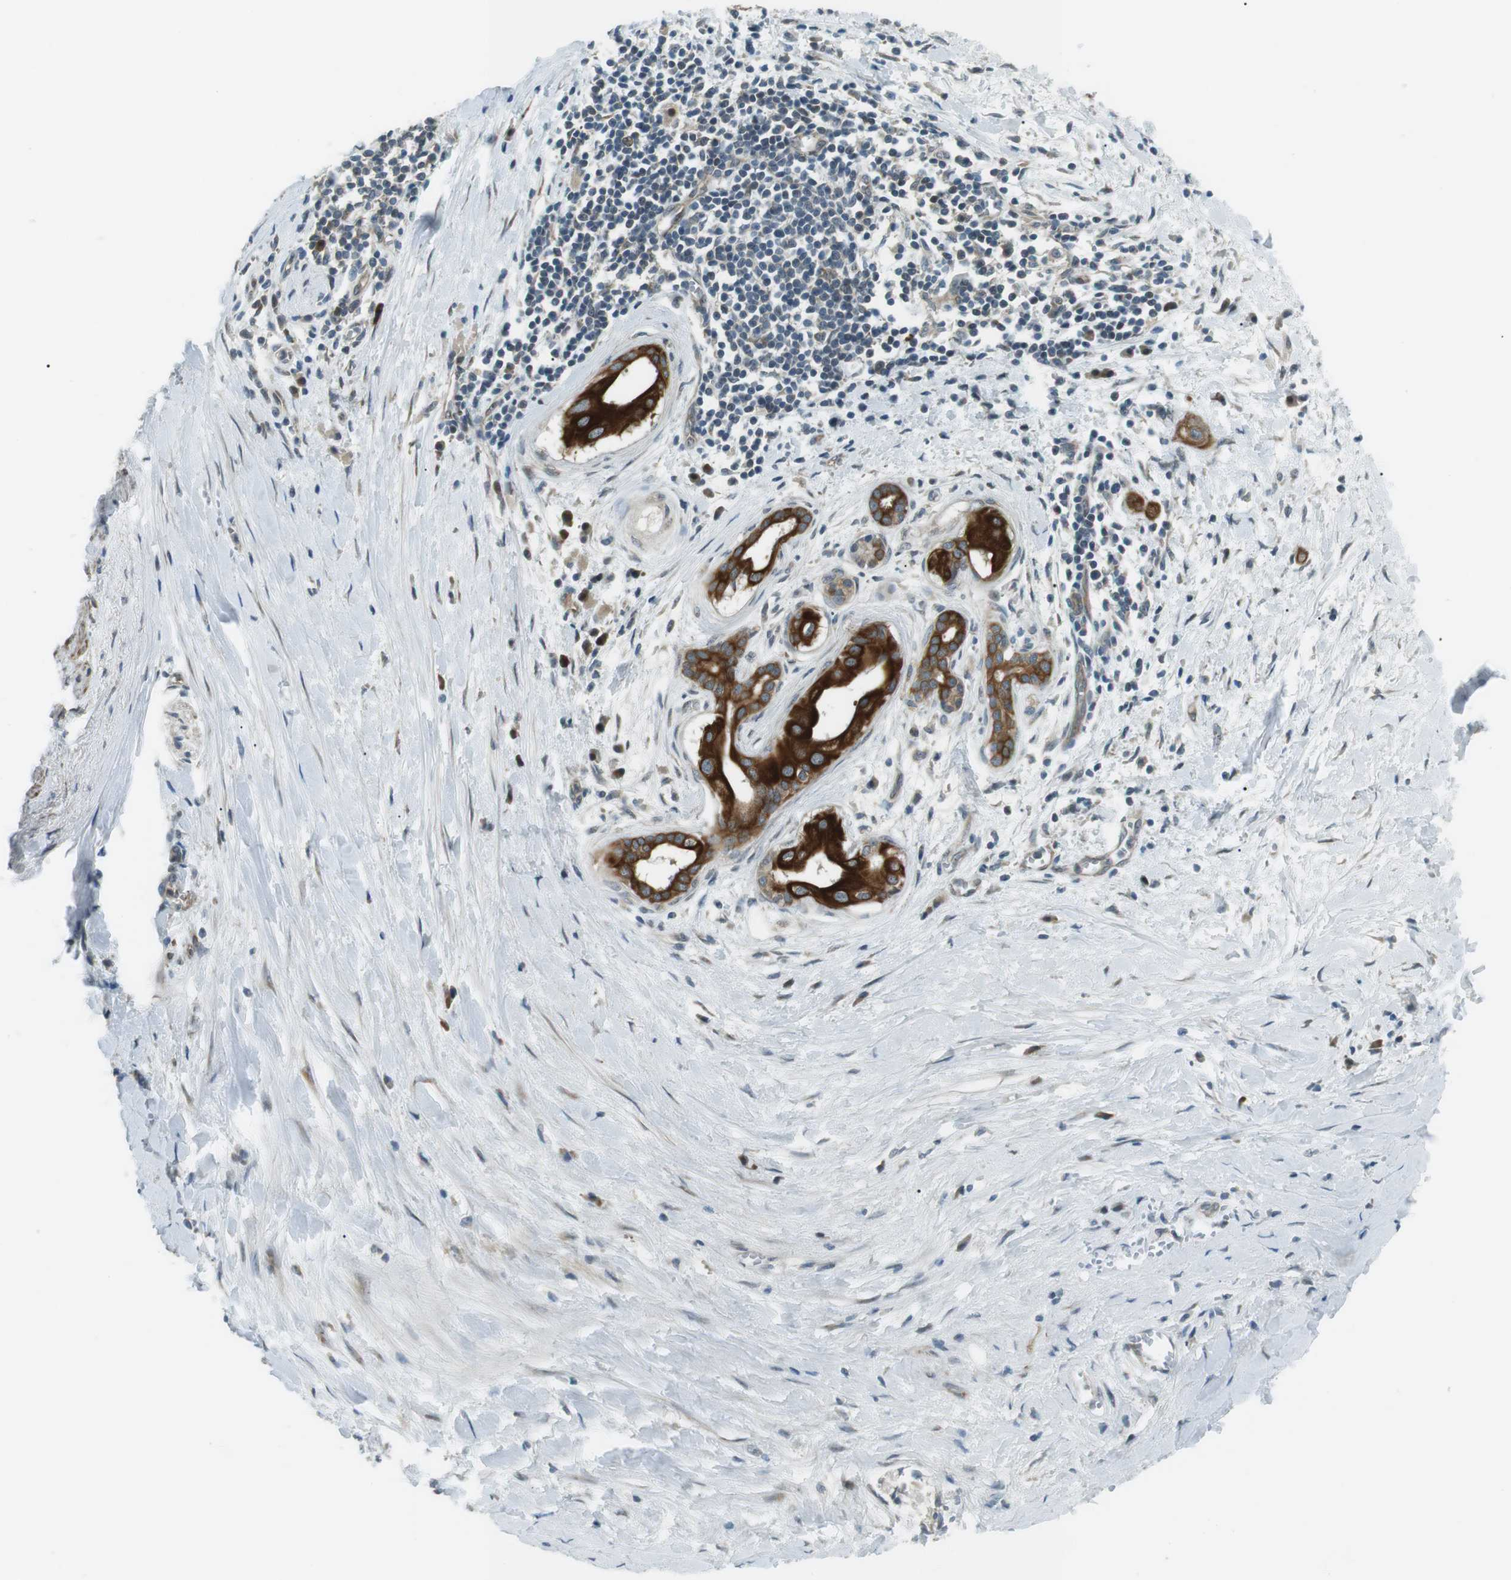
{"staining": {"intensity": "strong", "quantity": ">75%", "location": "cytoplasmic/membranous"}, "tissue": "pancreatic cancer", "cell_type": "Tumor cells", "image_type": "cancer", "snomed": [{"axis": "morphology", "description": "Adenocarcinoma, NOS"}, {"axis": "topography", "description": "Pancreas"}], "caption": "Immunohistochemistry (IHC) (DAB (3,3'-diaminobenzidine)) staining of human pancreatic cancer exhibits strong cytoplasmic/membranous protein expression in about >75% of tumor cells.", "gene": "TMEM74", "patient": {"sex": "male", "age": 55}}